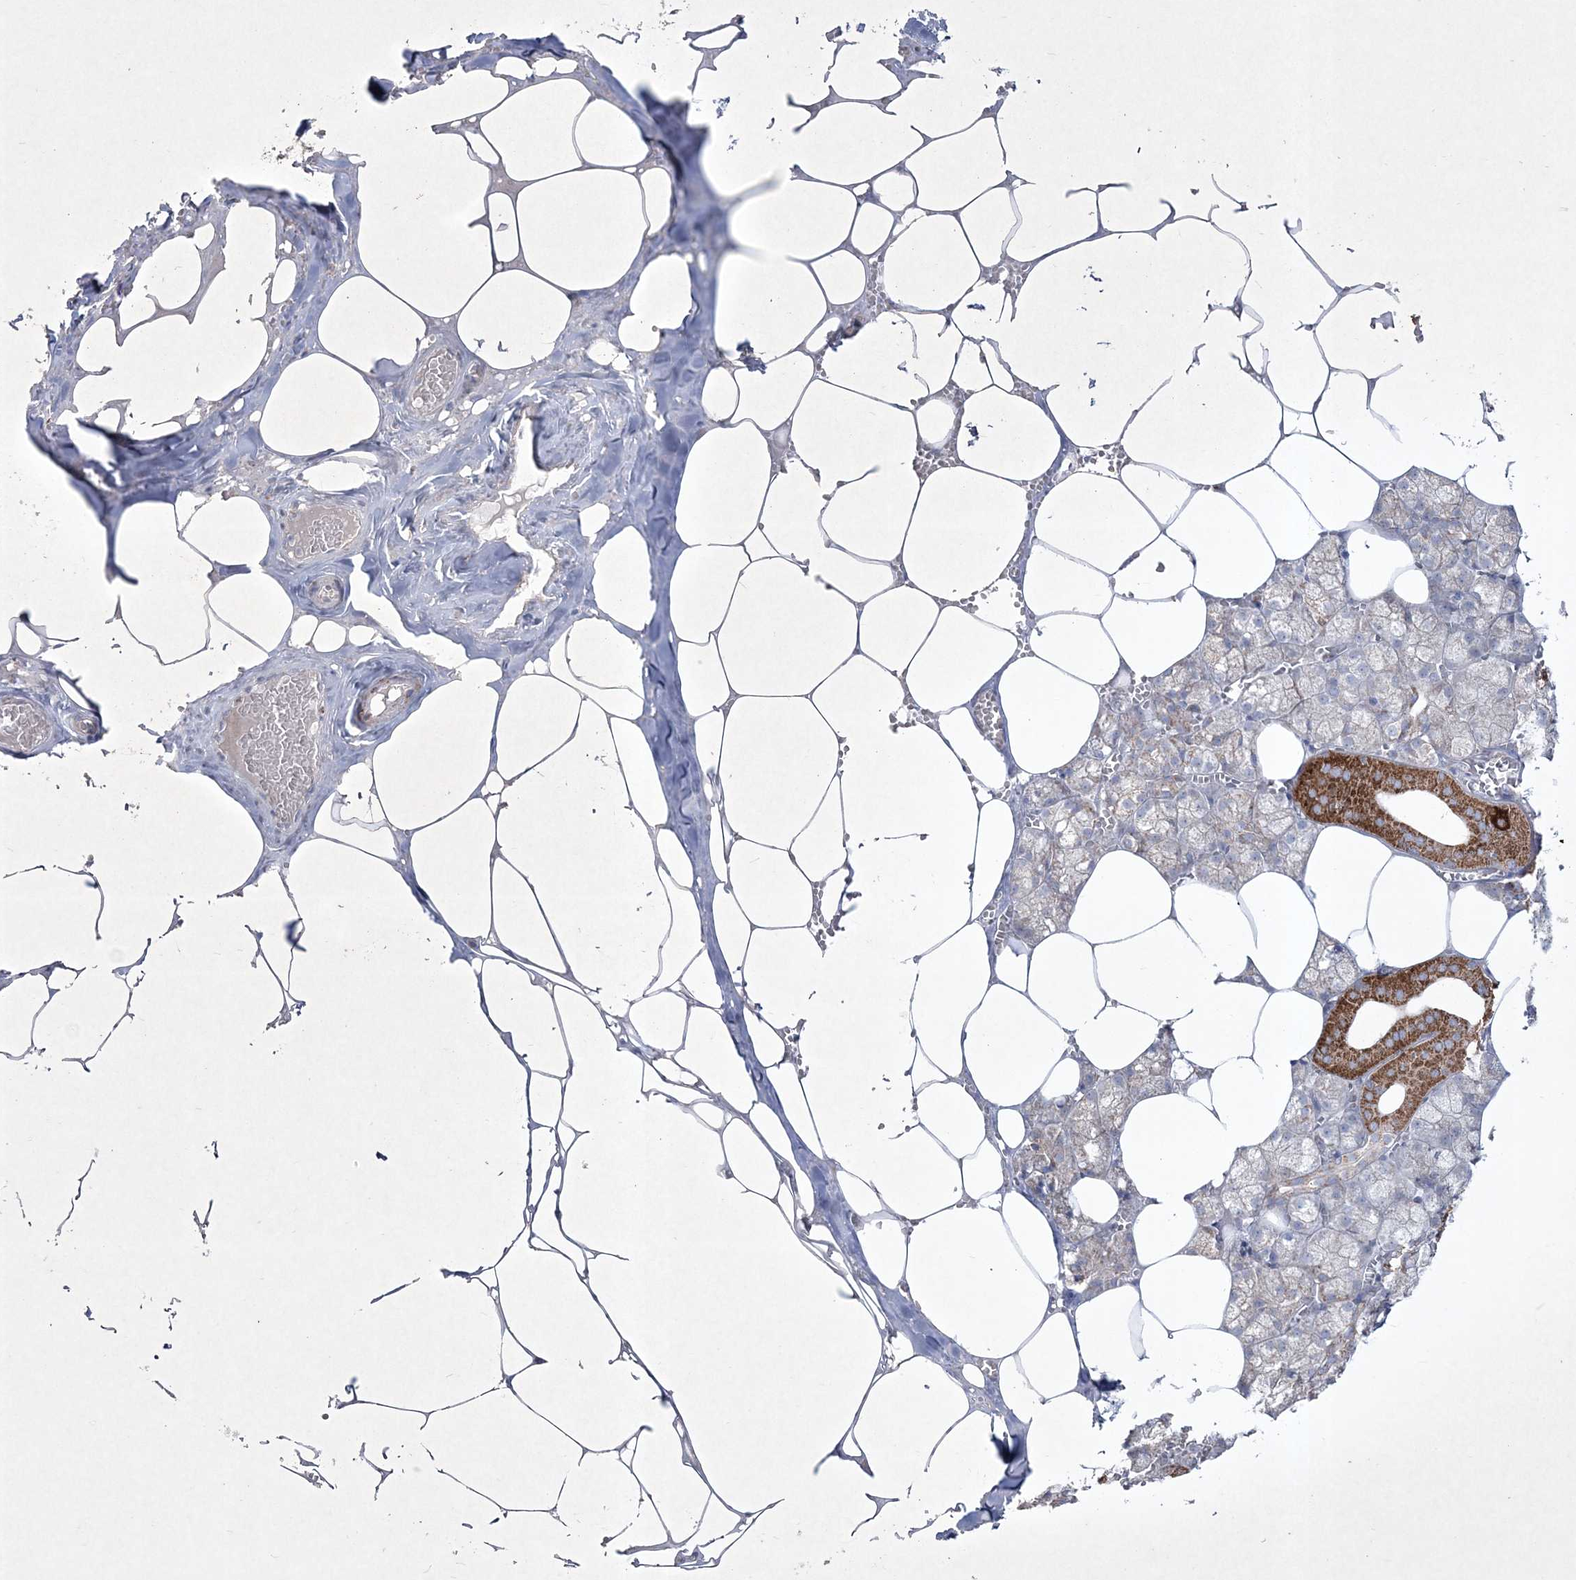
{"staining": {"intensity": "strong", "quantity": "<25%", "location": "cytoplasmic/membranous"}, "tissue": "salivary gland", "cell_type": "Glandular cells", "image_type": "normal", "snomed": [{"axis": "morphology", "description": "Normal tissue, NOS"}, {"axis": "topography", "description": "Salivary gland"}], "caption": "Glandular cells exhibit medium levels of strong cytoplasmic/membranous positivity in approximately <25% of cells in unremarkable human salivary gland.", "gene": "RICTOR", "patient": {"sex": "male", "age": 62}}